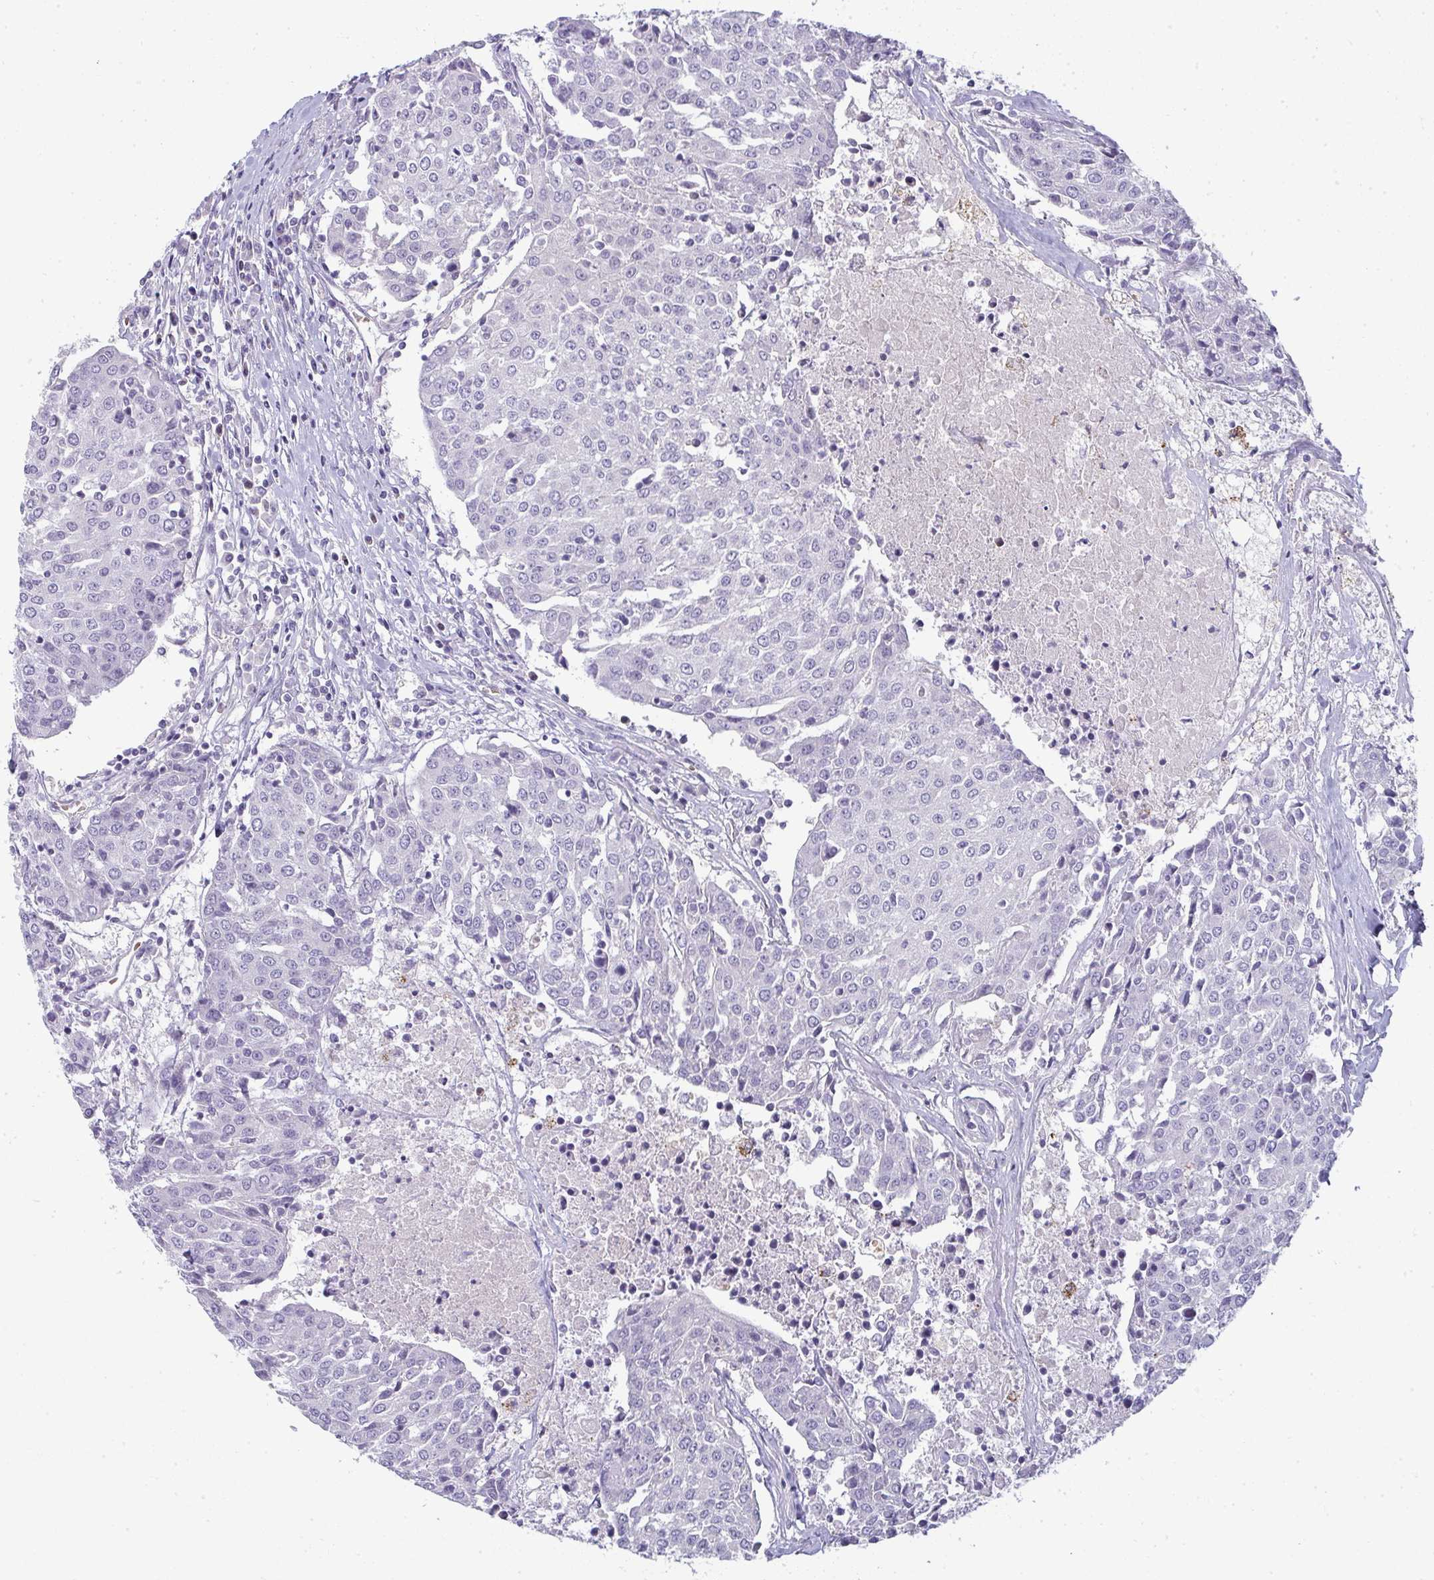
{"staining": {"intensity": "negative", "quantity": "none", "location": "none"}, "tissue": "urothelial cancer", "cell_type": "Tumor cells", "image_type": "cancer", "snomed": [{"axis": "morphology", "description": "Urothelial carcinoma, High grade"}, {"axis": "topography", "description": "Urinary bladder"}], "caption": "Protein analysis of high-grade urothelial carcinoma demonstrates no significant expression in tumor cells.", "gene": "SHB", "patient": {"sex": "female", "age": 85}}